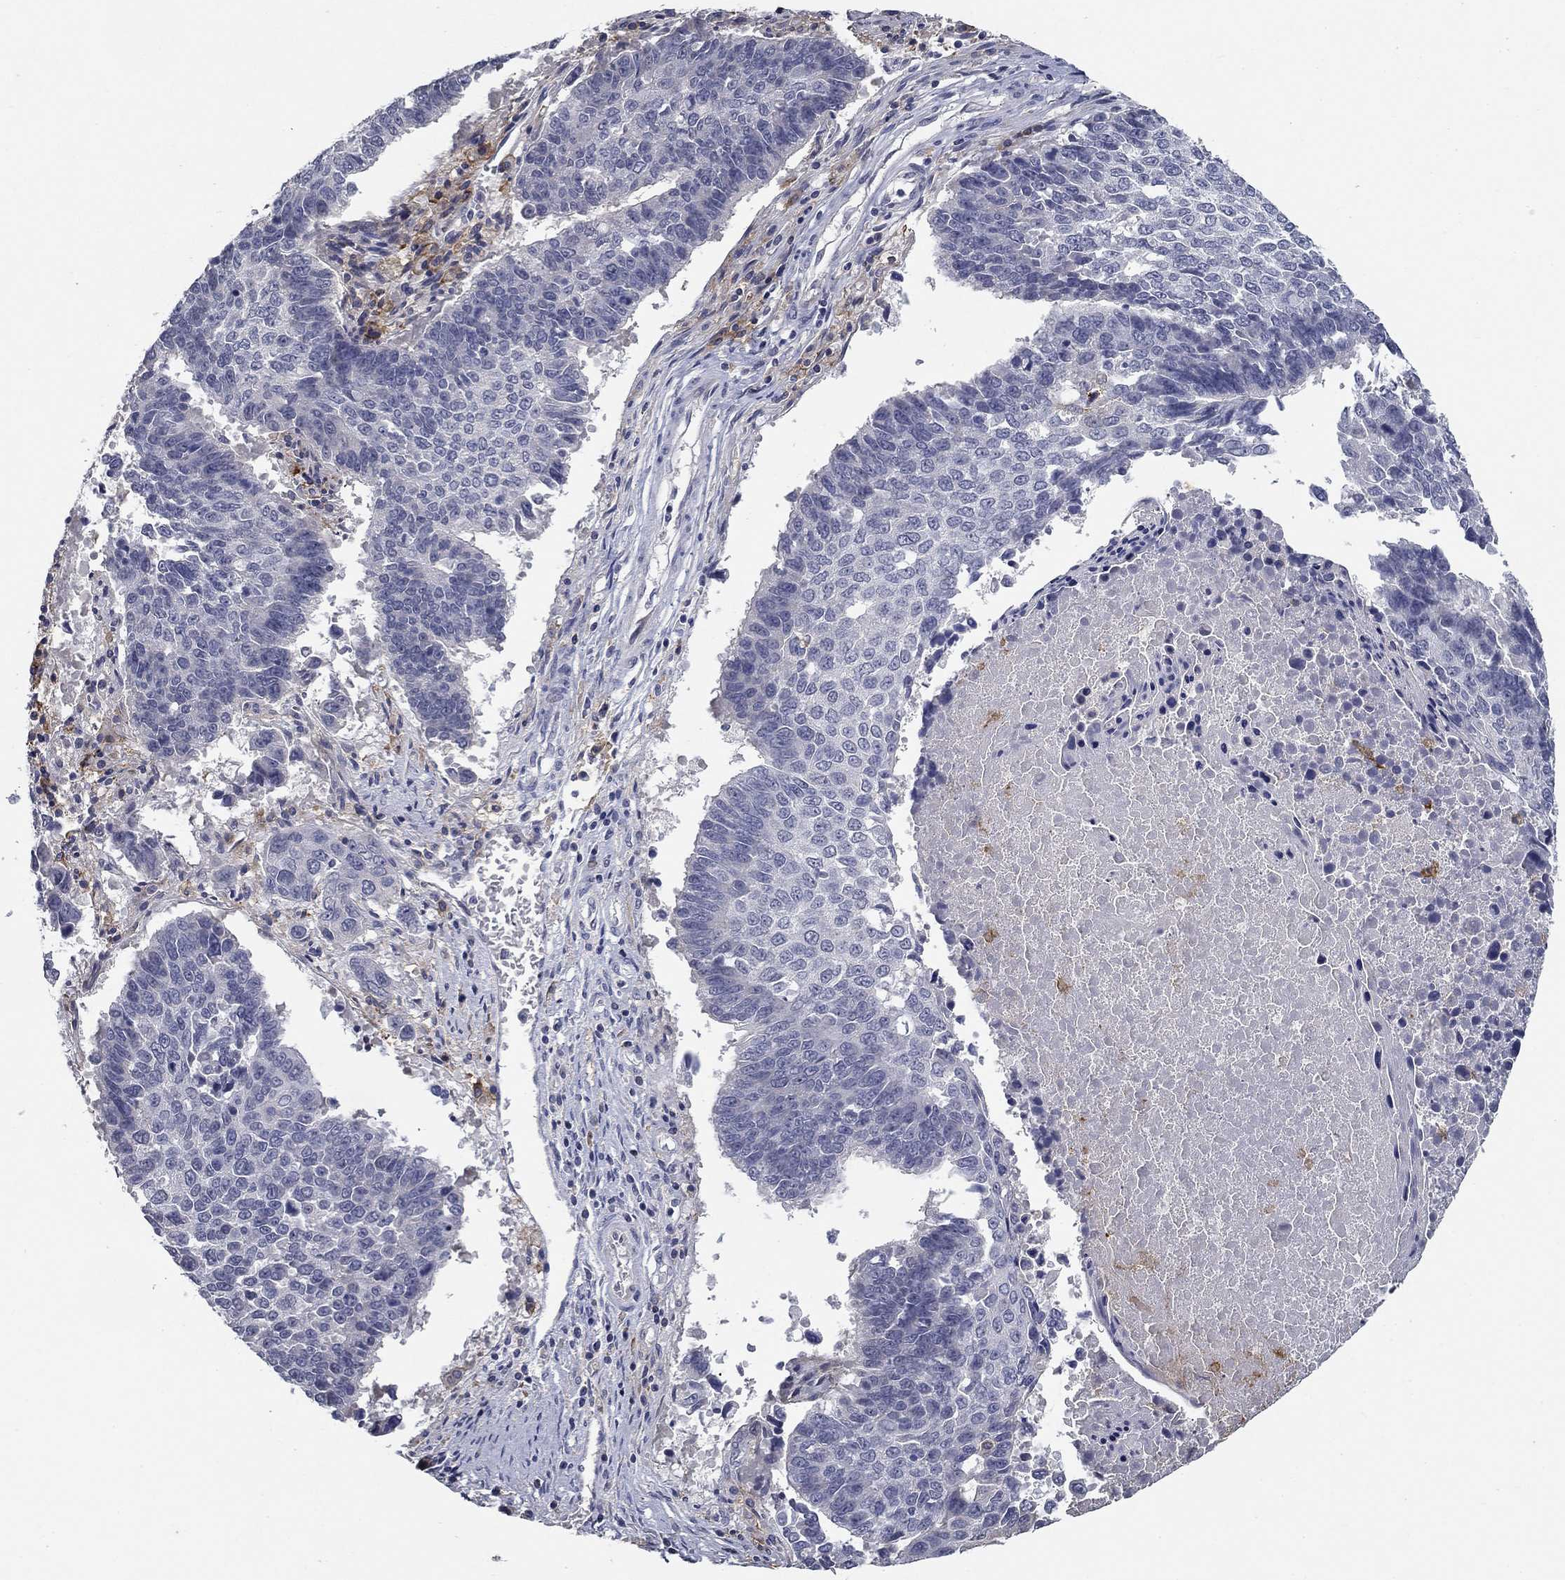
{"staining": {"intensity": "negative", "quantity": "none", "location": "none"}, "tissue": "lung cancer", "cell_type": "Tumor cells", "image_type": "cancer", "snomed": [{"axis": "morphology", "description": "Squamous cell carcinoma, NOS"}, {"axis": "topography", "description": "Lung"}], "caption": "An image of human lung squamous cell carcinoma is negative for staining in tumor cells.", "gene": "CD274", "patient": {"sex": "male", "age": 73}}